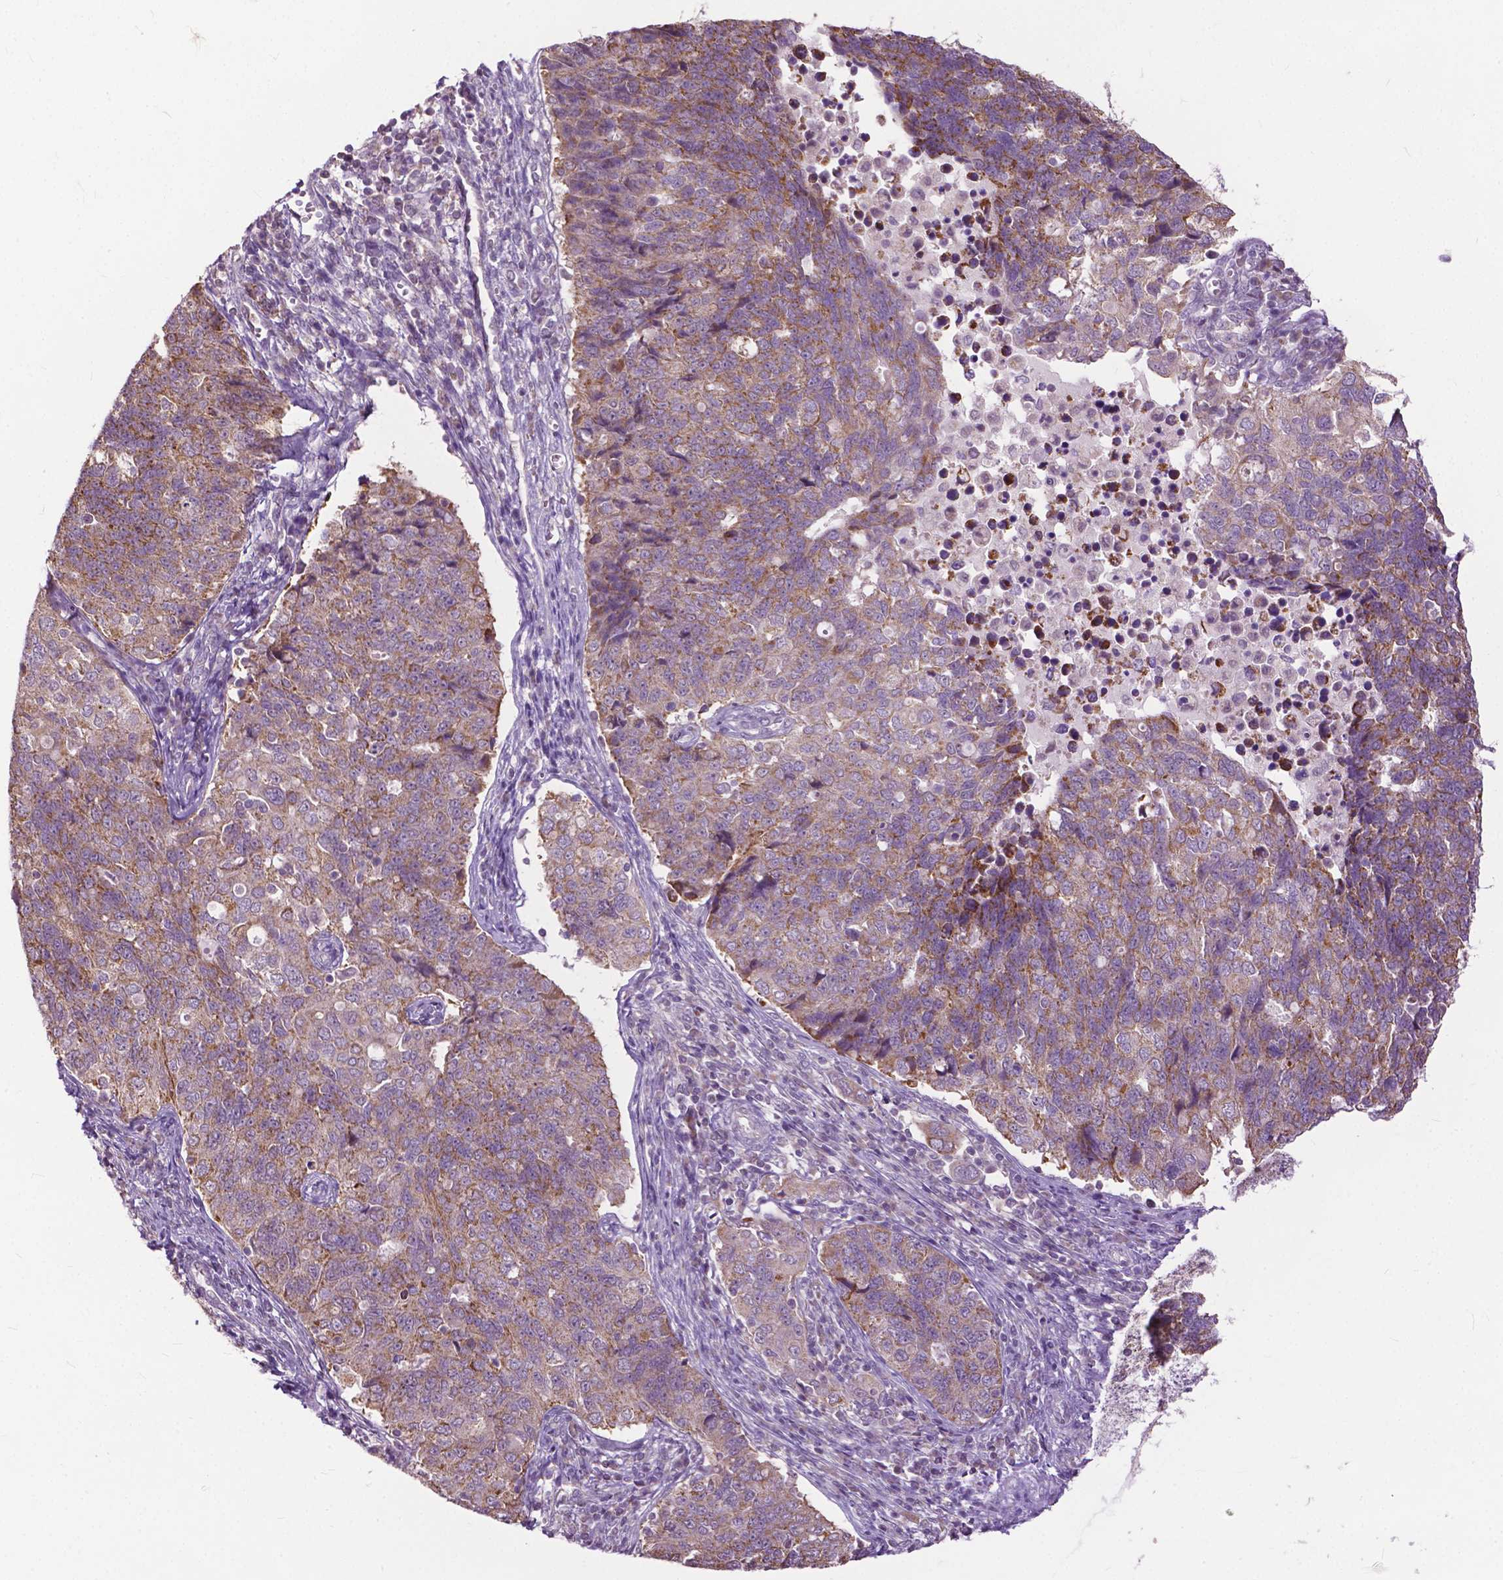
{"staining": {"intensity": "moderate", "quantity": "25%-75%", "location": "cytoplasmic/membranous"}, "tissue": "endometrial cancer", "cell_type": "Tumor cells", "image_type": "cancer", "snomed": [{"axis": "morphology", "description": "Adenocarcinoma, NOS"}, {"axis": "topography", "description": "Endometrium"}], "caption": "Moderate cytoplasmic/membranous expression for a protein is appreciated in about 25%-75% of tumor cells of endometrial adenocarcinoma using immunohistochemistry (IHC).", "gene": "TTC9B", "patient": {"sex": "female", "age": 43}}